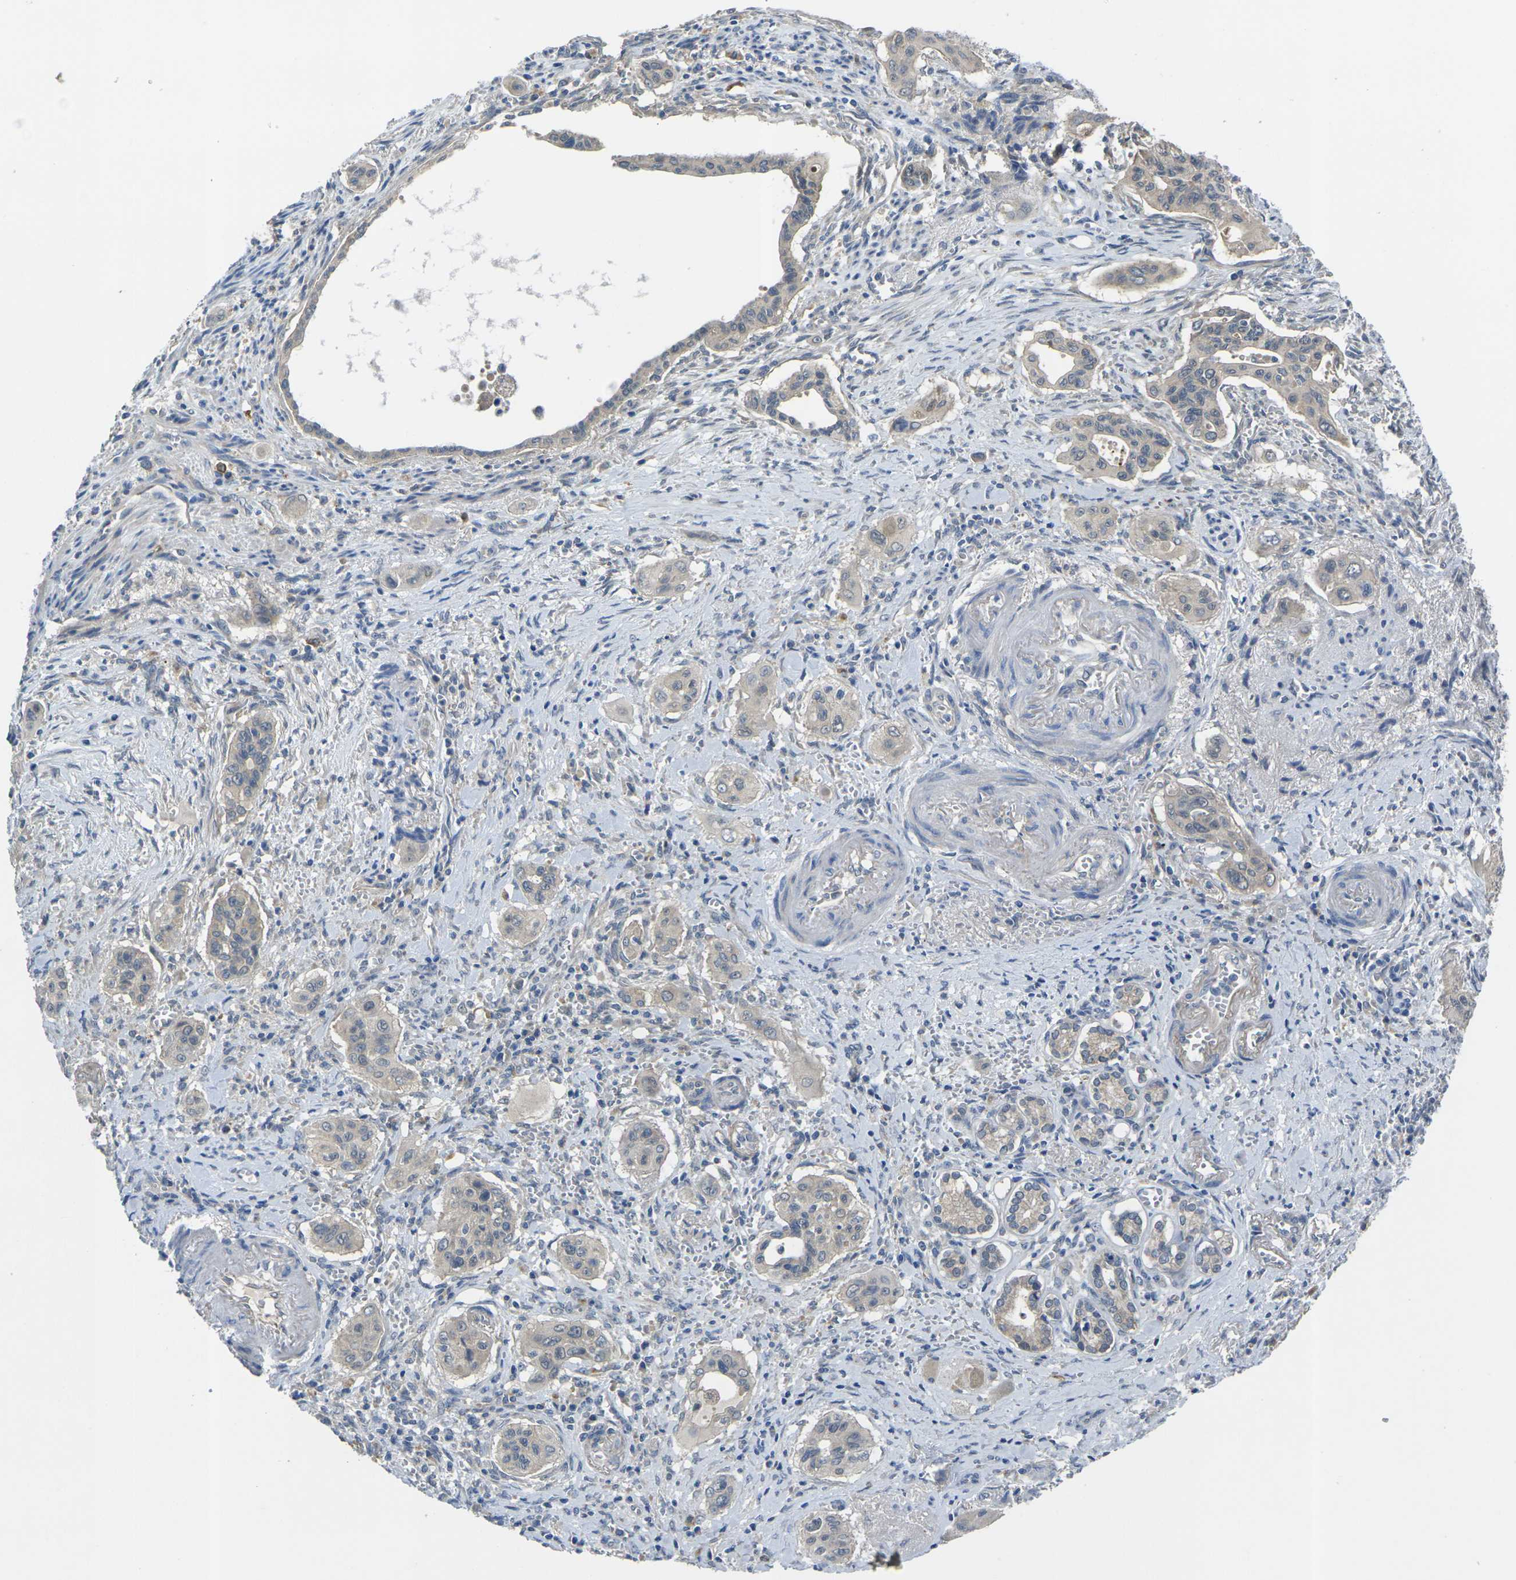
{"staining": {"intensity": "weak", "quantity": ">75%", "location": "cytoplasmic/membranous"}, "tissue": "pancreatic cancer", "cell_type": "Tumor cells", "image_type": "cancer", "snomed": [{"axis": "morphology", "description": "Adenocarcinoma, NOS"}, {"axis": "topography", "description": "Pancreas"}], "caption": "This photomicrograph reveals immunohistochemistry staining of human pancreatic cancer (adenocarcinoma), with low weak cytoplasmic/membranous positivity in about >75% of tumor cells.", "gene": "GNA12", "patient": {"sex": "male", "age": 77}}